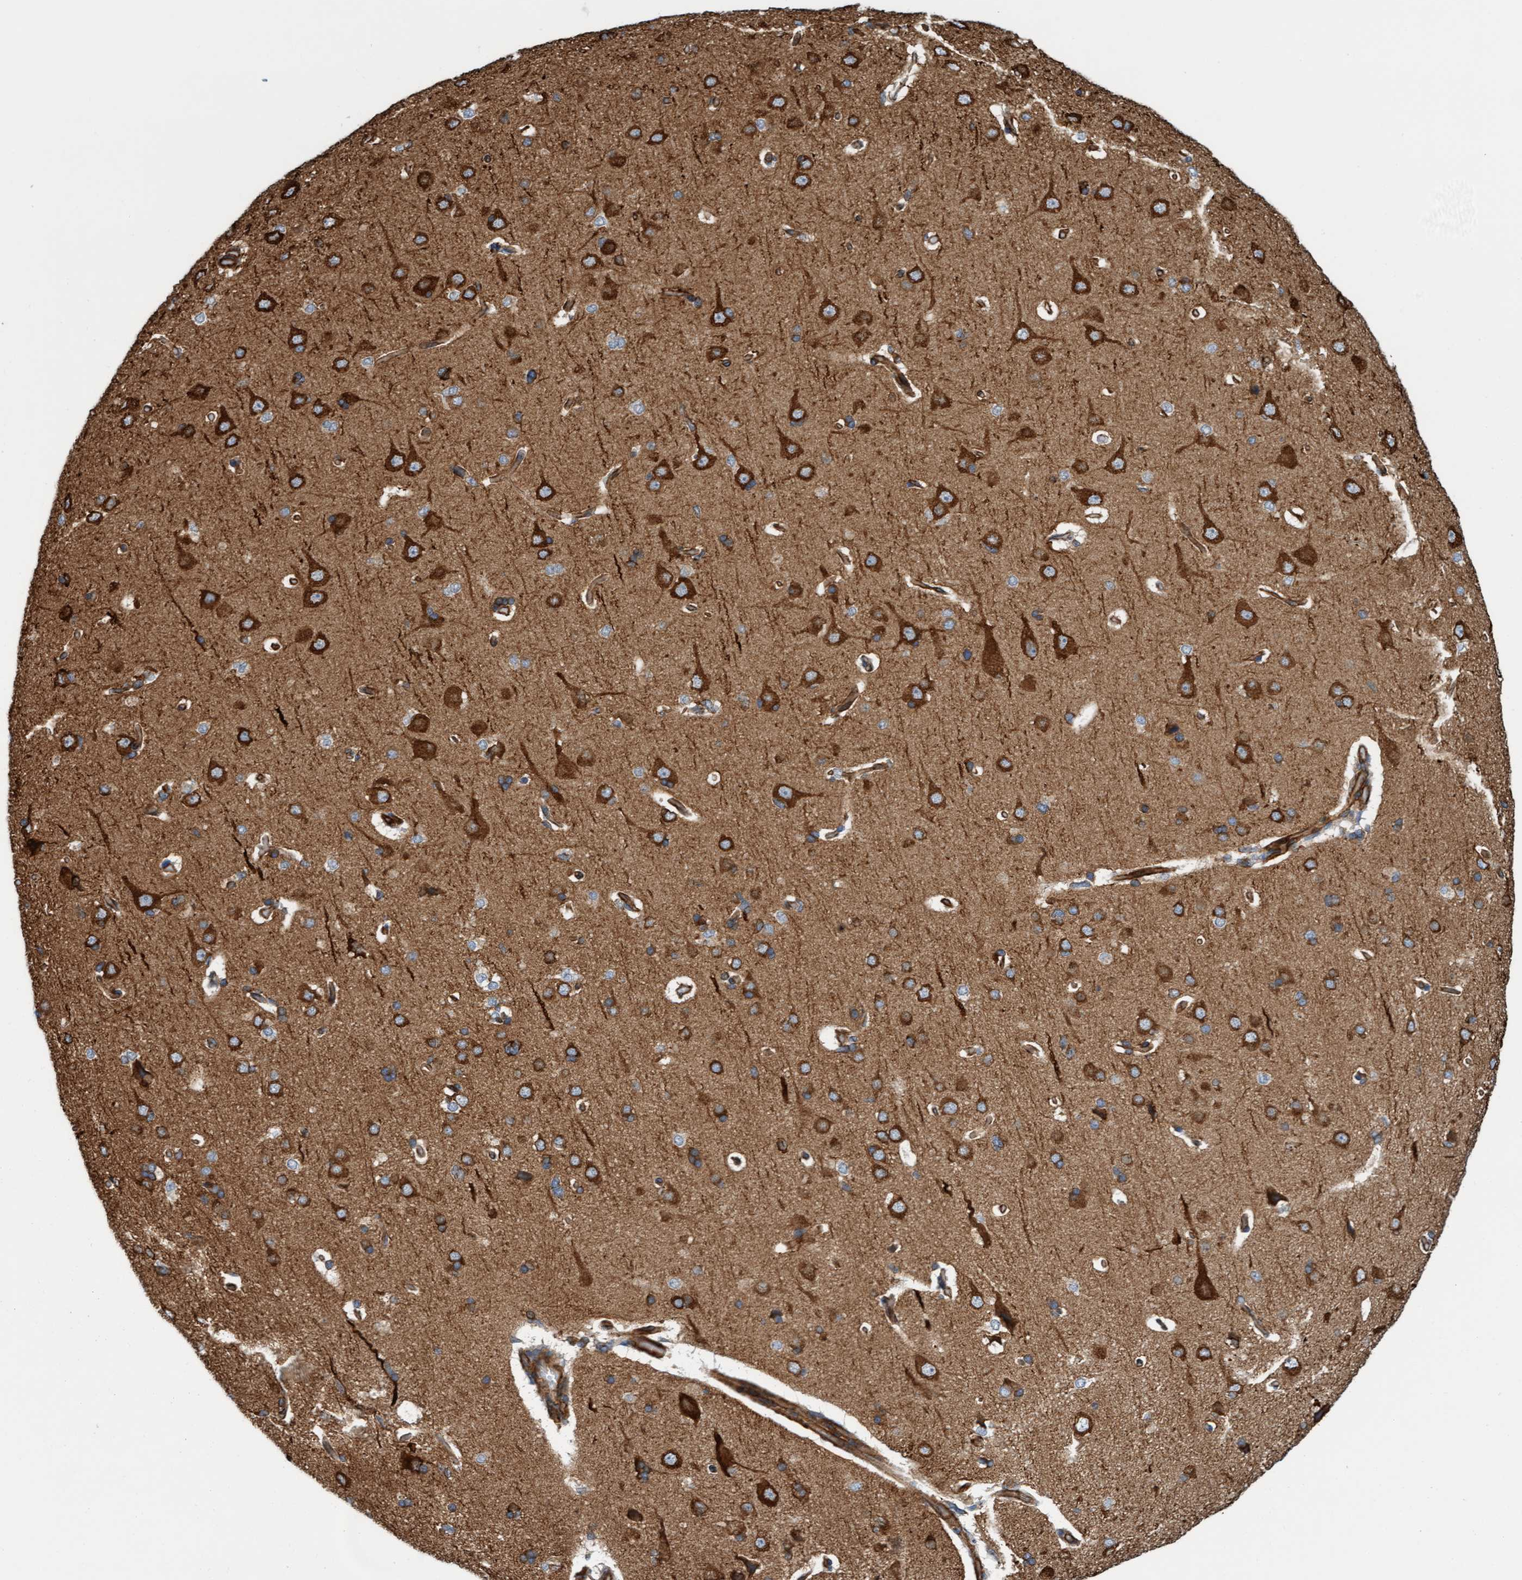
{"staining": {"intensity": "strong", "quantity": ">75%", "location": "cytoplasmic/membranous"}, "tissue": "cerebral cortex", "cell_type": "Endothelial cells", "image_type": "normal", "snomed": [{"axis": "morphology", "description": "Normal tissue, NOS"}, {"axis": "topography", "description": "Cerebral cortex"}], "caption": "Cerebral cortex stained with immunohistochemistry exhibits strong cytoplasmic/membranous expression in approximately >75% of endothelial cells. The protein is stained brown, and the nuclei are stained in blue (DAB (3,3'-diaminobenzidine) IHC with brightfield microscopy, high magnification).", "gene": "FMNL3", "patient": {"sex": "male", "age": 62}}